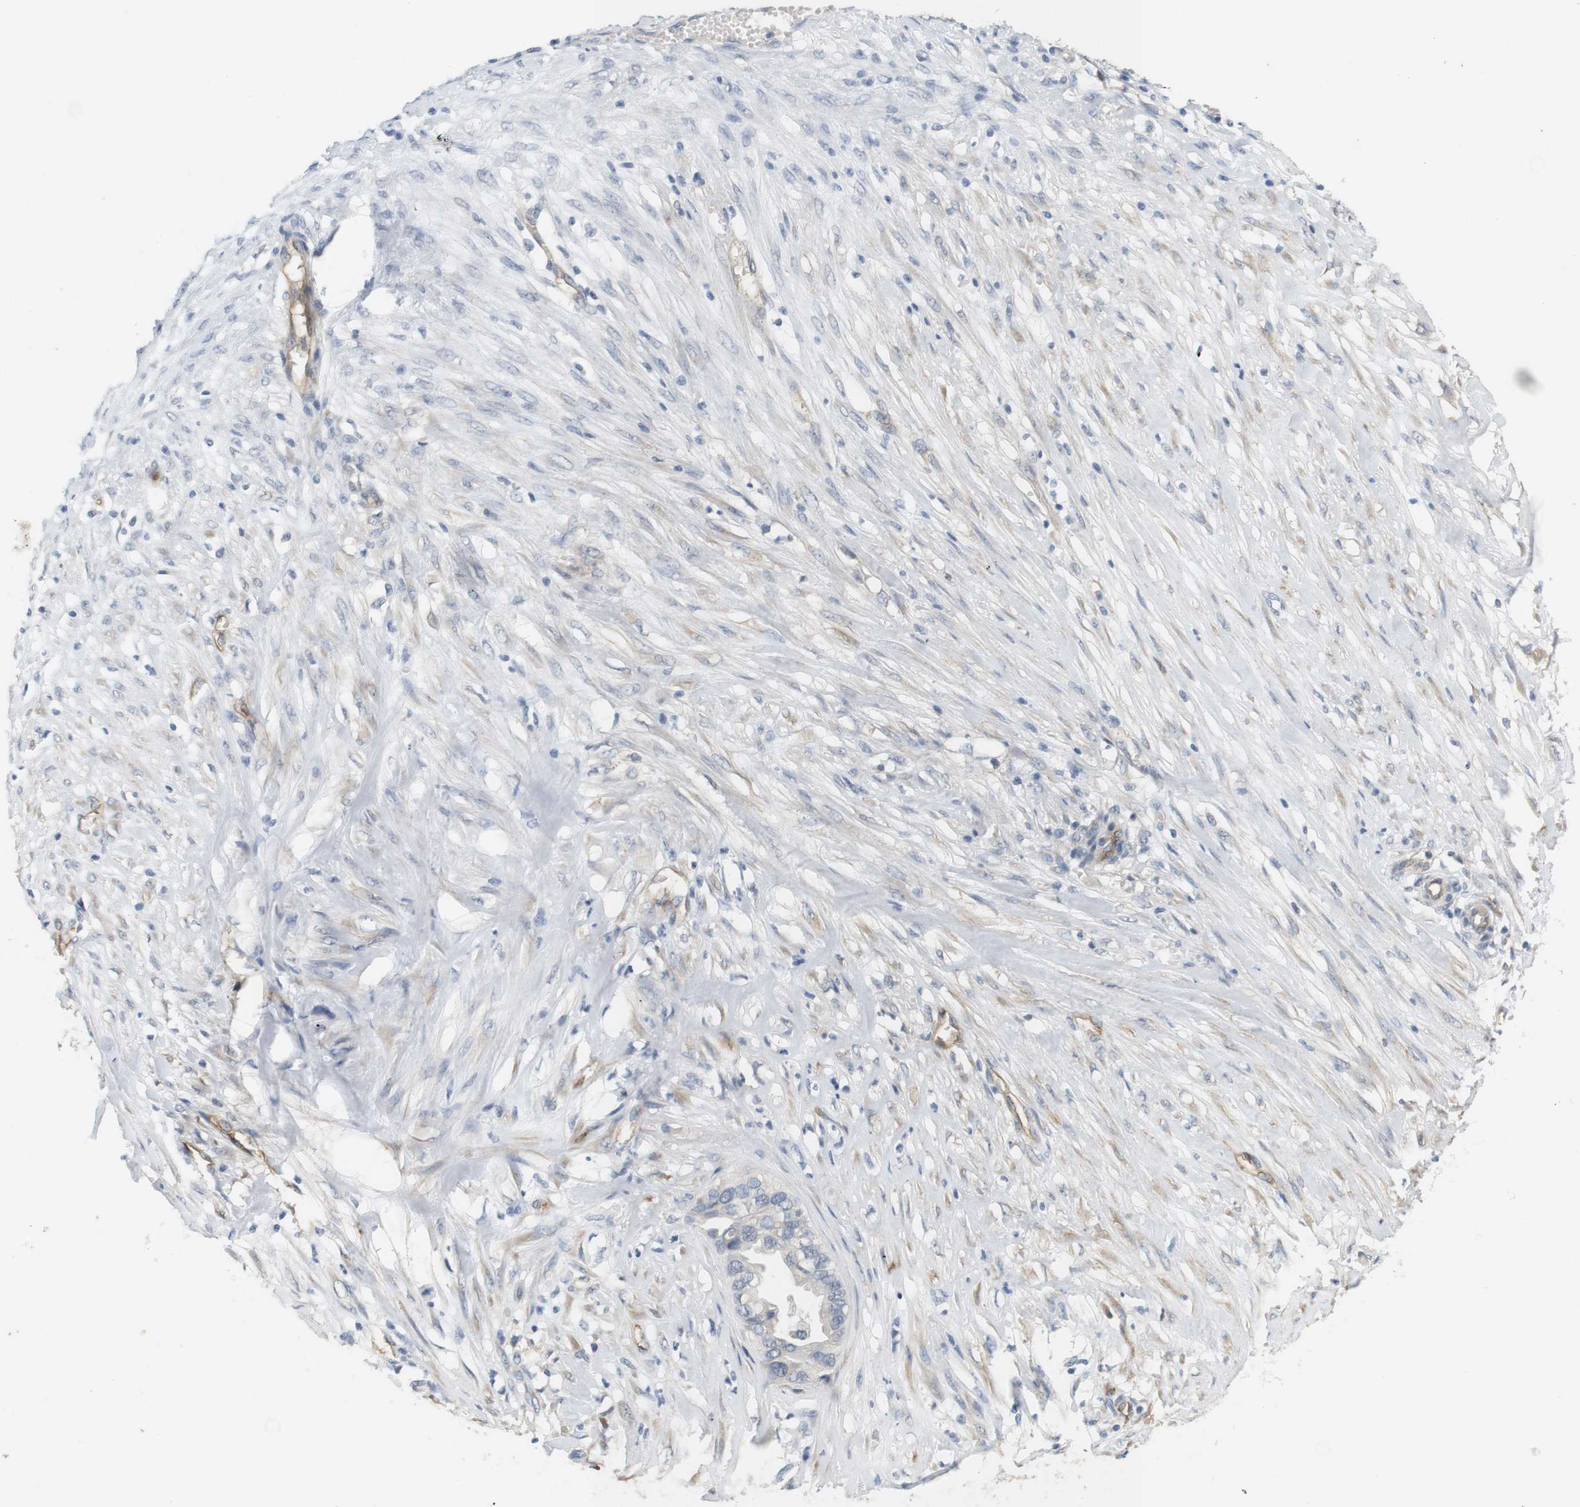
{"staining": {"intensity": "negative", "quantity": "none", "location": "none"}, "tissue": "ovarian cancer", "cell_type": "Tumor cells", "image_type": "cancer", "snomed": [{"axis": "morphology", "description": "Cystadenocarcinoma, mucinous, NOS"}, {"axis": "topography", "description": "Ovary"}], "caption": "Tumor cells are negative for brown protein staining in mucinous cystadenocarcinoma (ovarian).", "gene": "OSR1", "patient": {"sex": "female", "age": 80}}